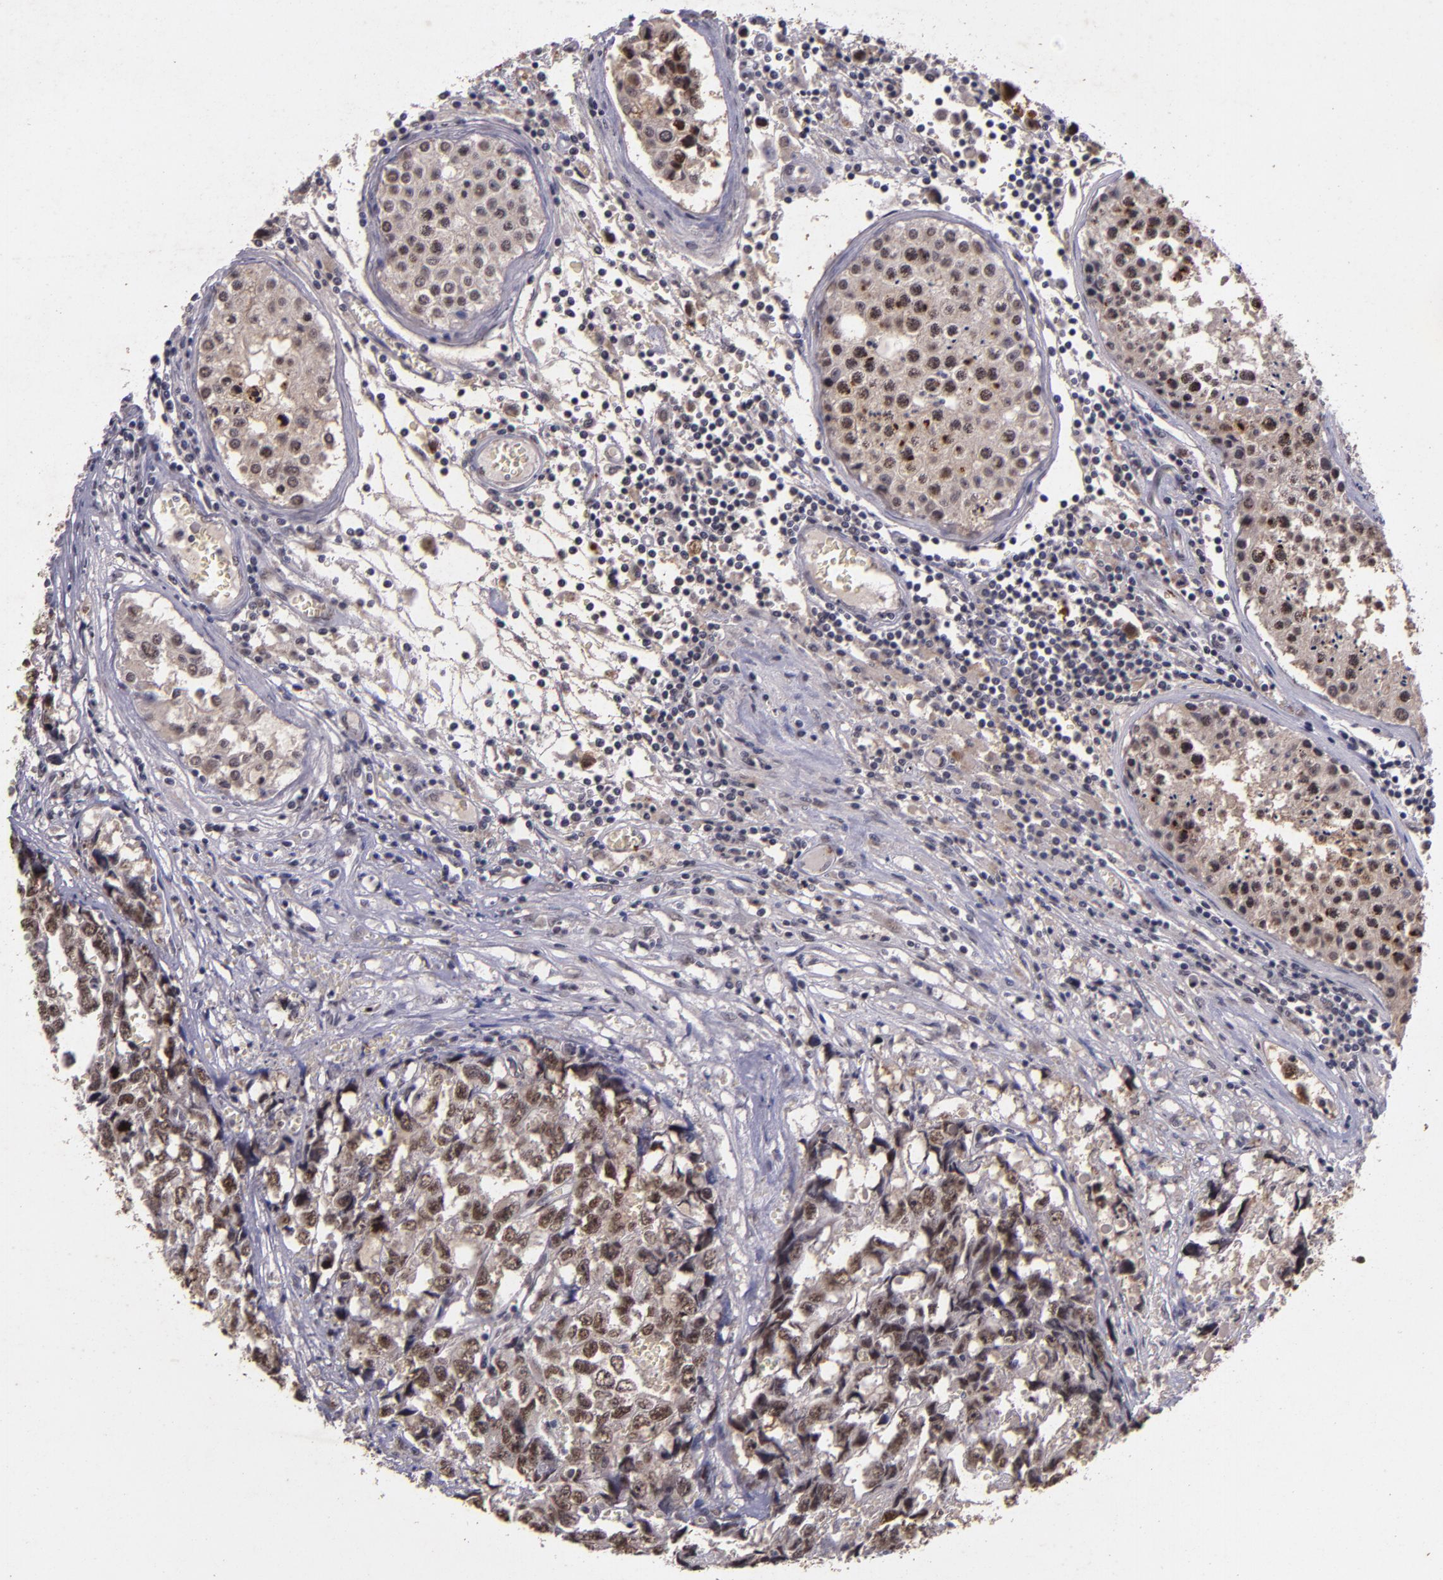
{"staining": {"intensity": "weak", "quantity": ">75%", "location": "nuclear"}, "tissue": "testis cancer", "cell_type": "Tumor cells", "image_type": "cancer", "snomed": [{"axis": "morphology", "description": "Carcinoma, Embryonal, NOS"}, {"axis": "topography", "description": "Testis"}], "caption": "Immunohistochemistry image of human embryonal carcinoma (testis) stained for a protein (brown), which shows low levels of weak nuclear staining in about >75% of tumor cells.", "gene": "CBX3", "patient": {"sex": "male", "age": 31}}